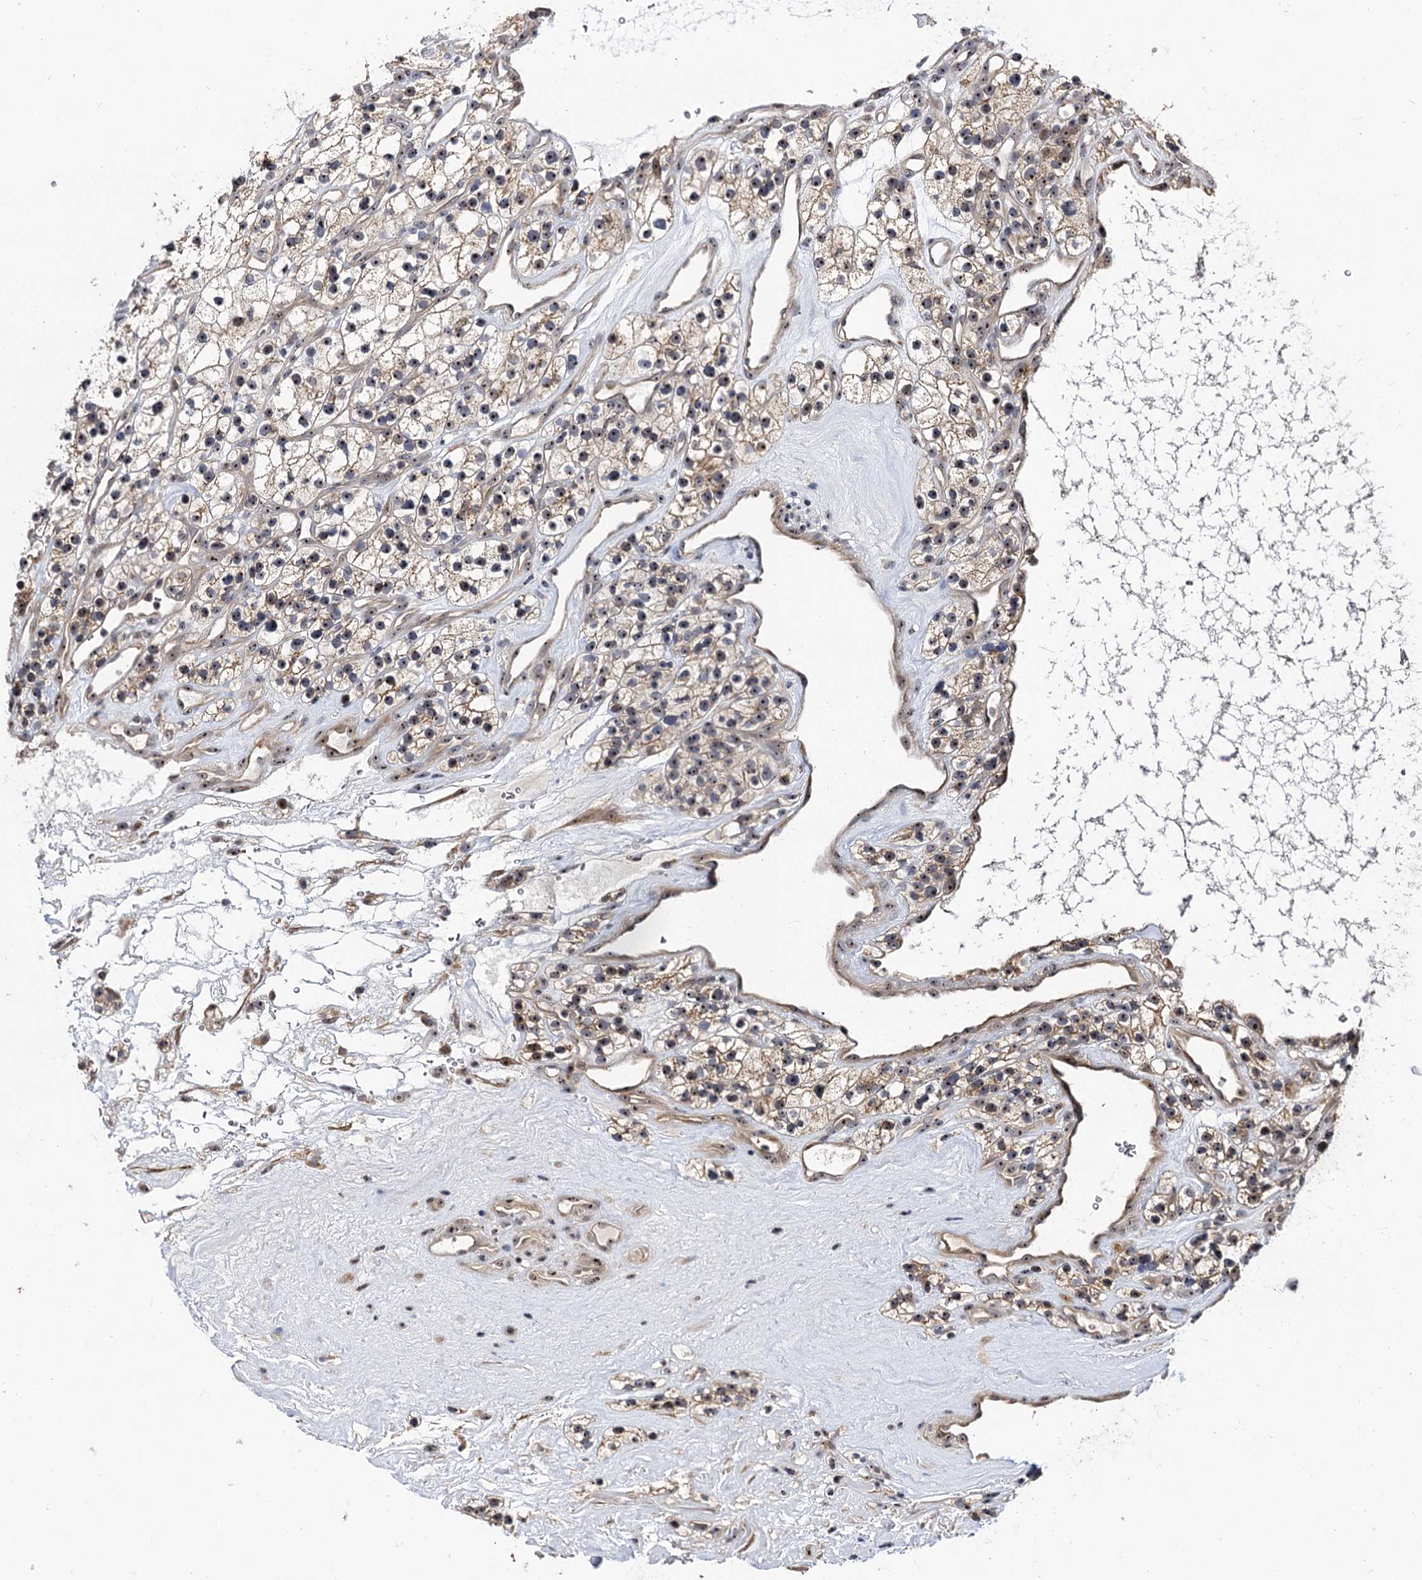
{"staining": {"intensity": "weak", "quantity": "25%-75%", "location": "cytoplasmic/membranous,nuclear"}, "tissue": "renal cancer", "cell_type": "Tumor cells", "image_type": "cancer", "snomed": [{"axis": "morphology", "description": "Adenocarcinoma, NOS"}, {"axis": "topography", "description": "Kidney"}], "caption": "Protein expression analysis of adenocarcinoma (renal) displays weak cytoplasmic/membranous and nuclear expression in approximately 25%-75% of tumor cells.", "gene": "SUPT20H", "patient": {"sex": "female", "age": 57}}